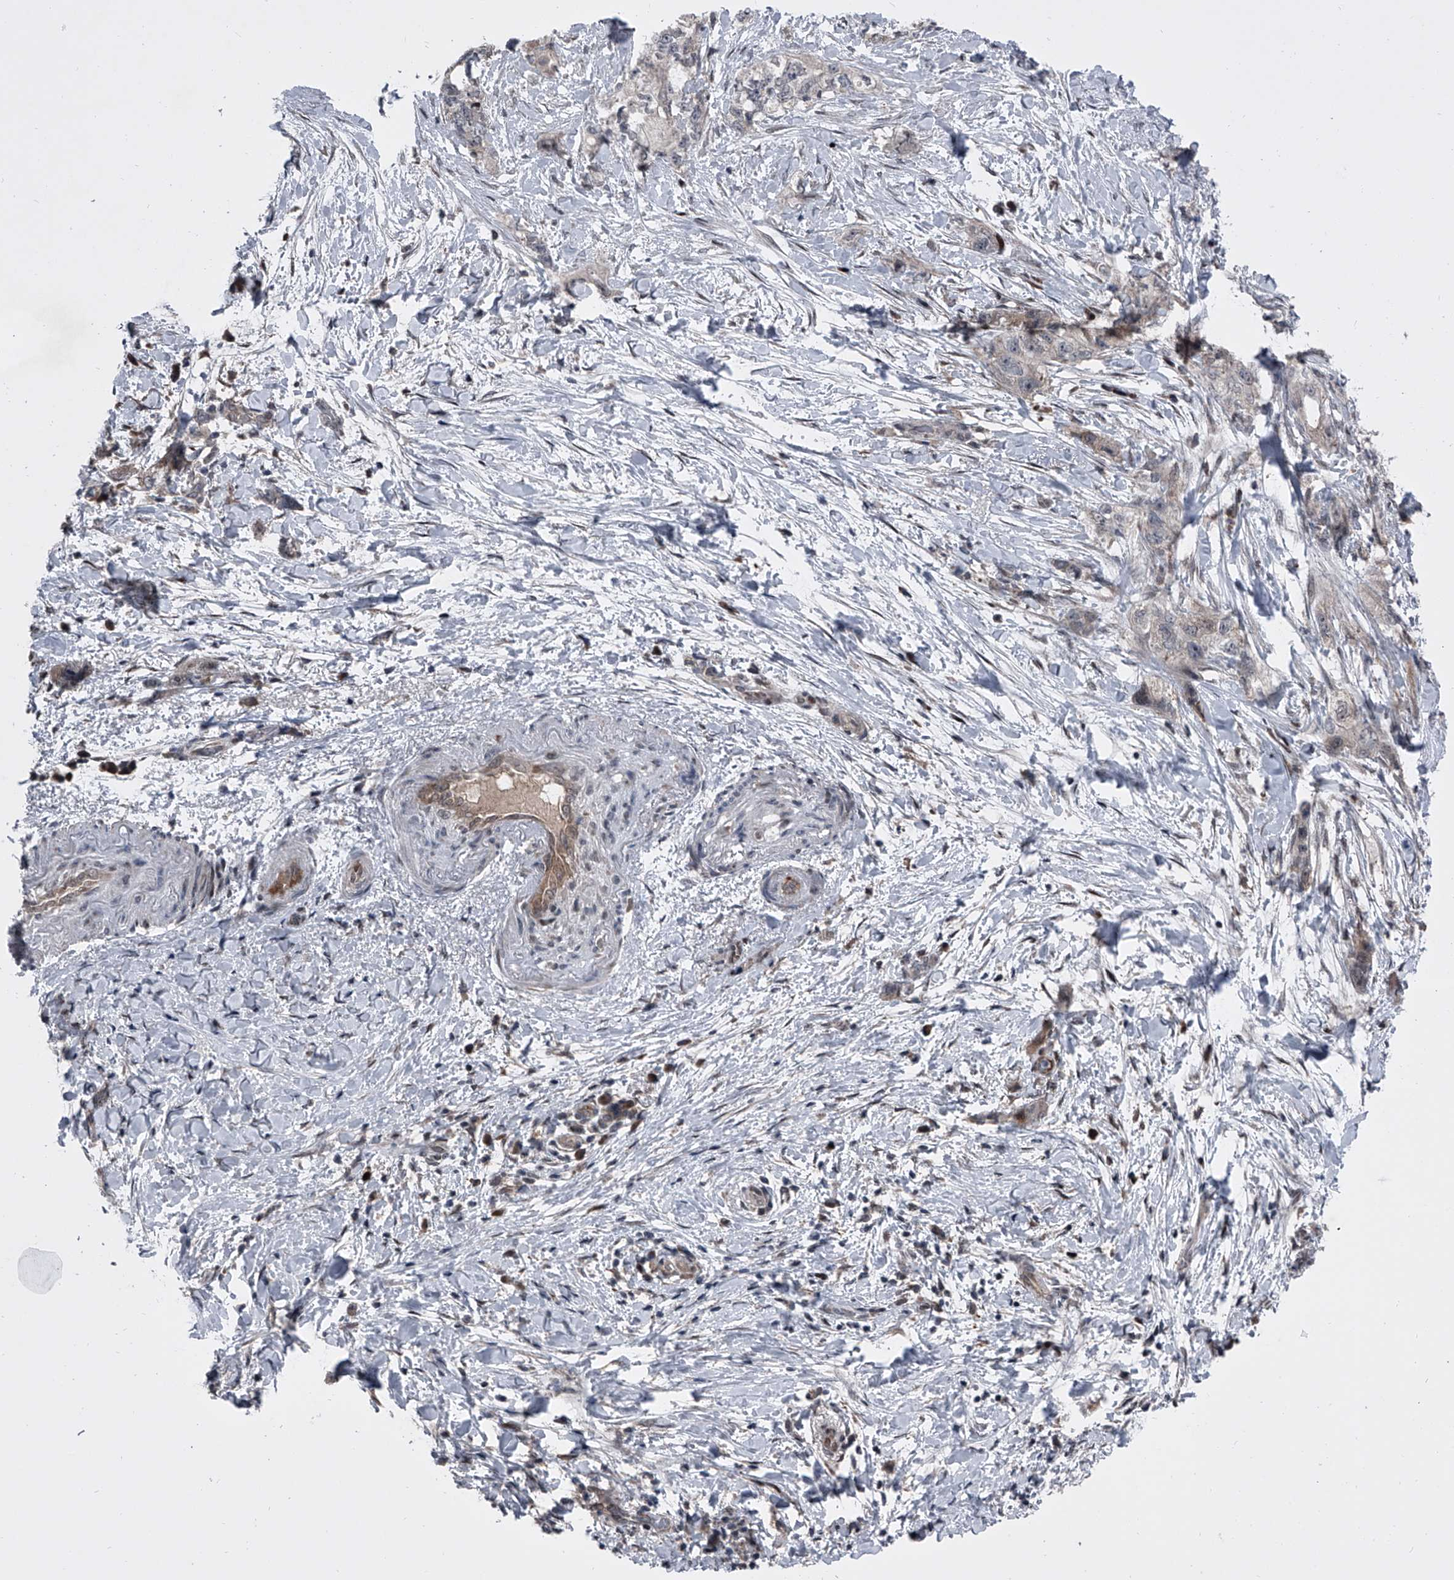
{"staining": {"intensity": "negative", "quantity": "none", "location": "none"}, "tissue": "pancreatic cancer", "cell_type": "Tumor cells", "image_type": "cancer", "snomed": [{"axis": "morphology", "description": "Adenocarcinoma, NOS"}, {"axis": "topography", "description": "Pancreas"}], "caption": "Pancreatic cancer stained for a protein using immunohistochemistry (IHC) reveals no expression tumor cells.", "gene": "ELK4", "patient": {"sex": "female", "age": 73}}